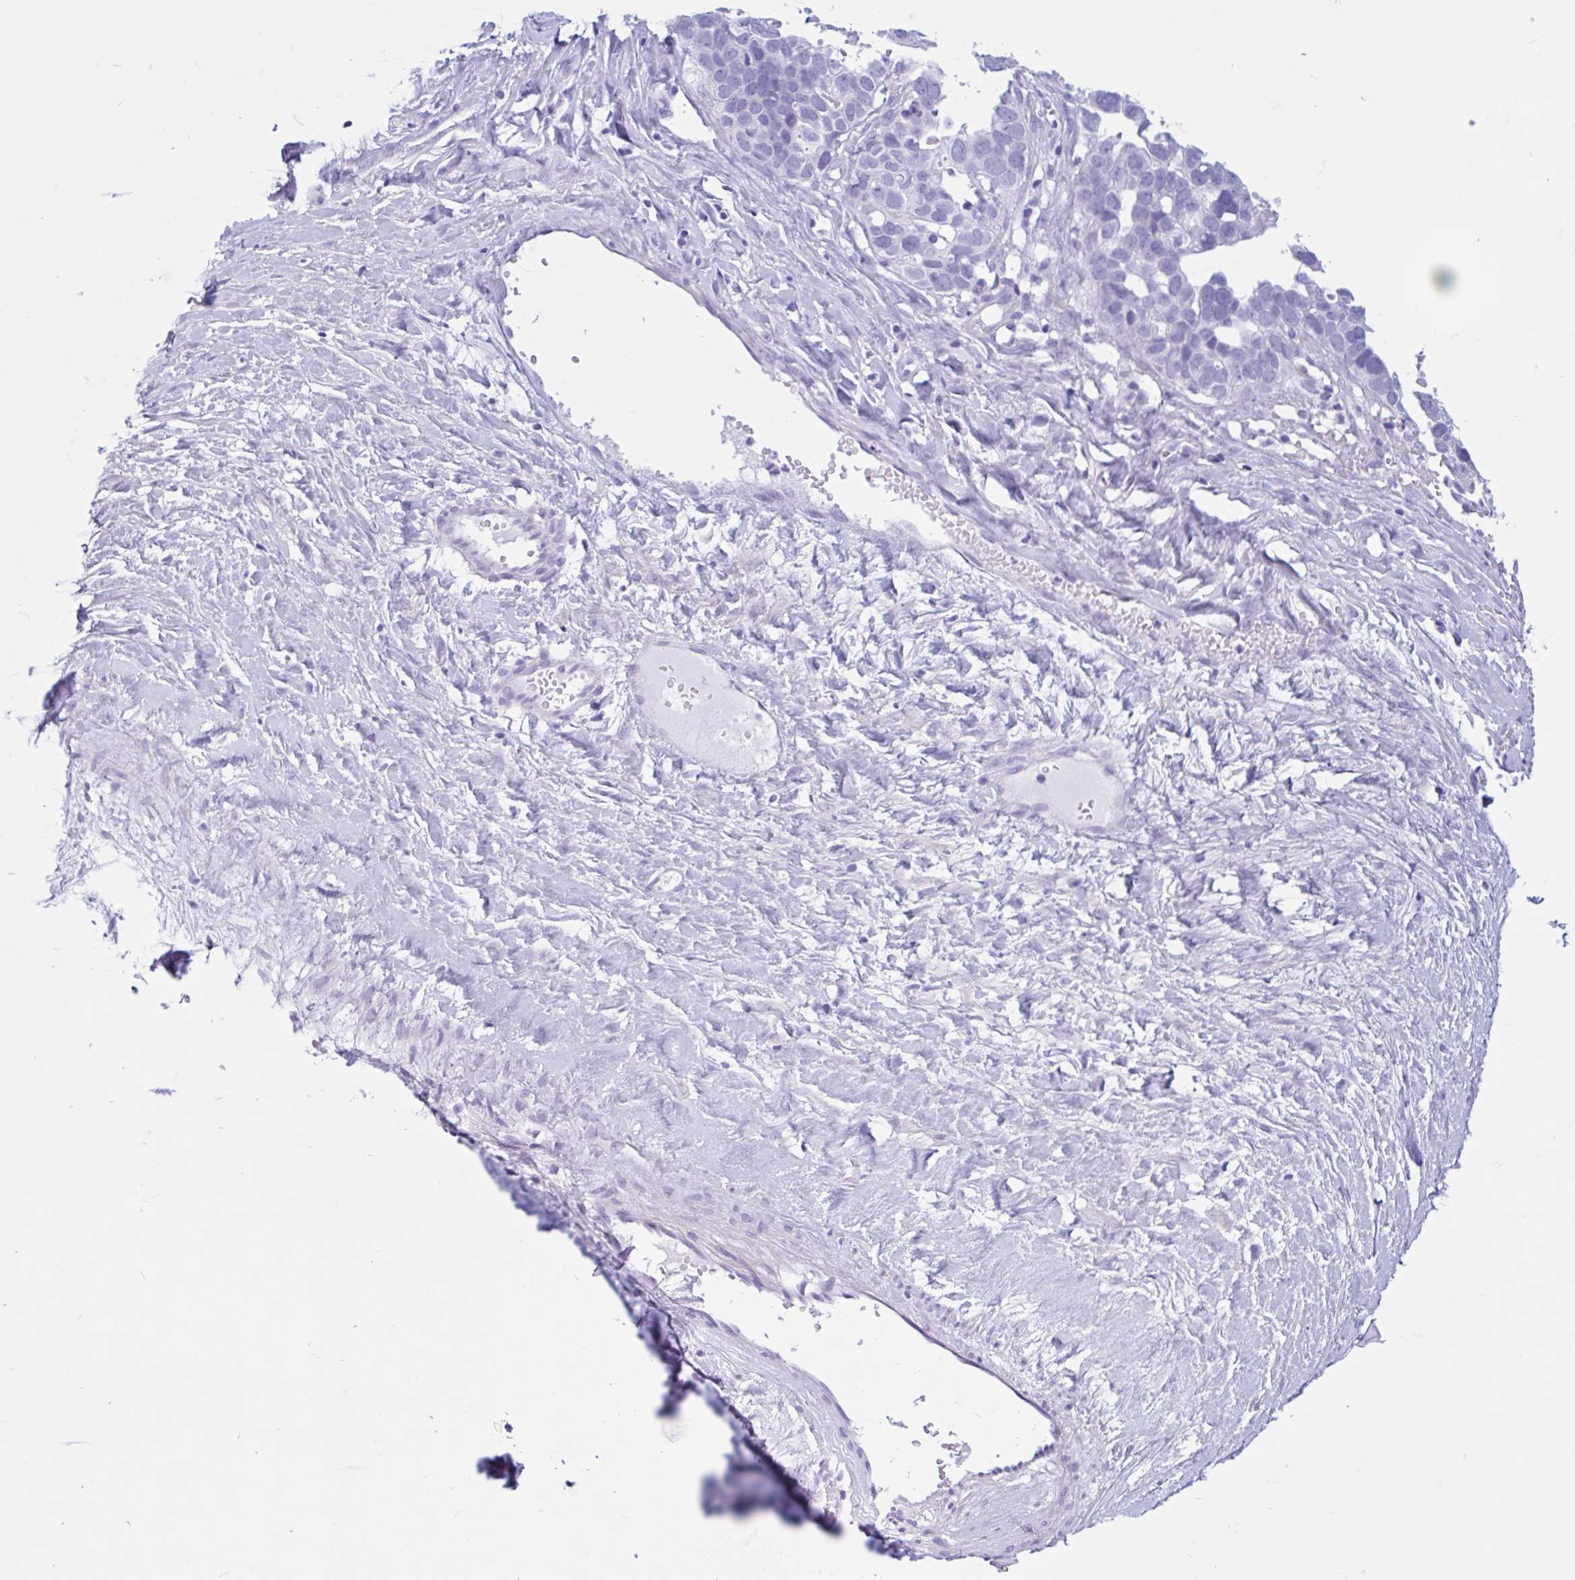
{"staining": {"intensity": "negative", "quantity": "none", "location": "none"}, "tissue": "ovarian cancer", "cell_type": "Tumor cells", "image_type": "cancer", "snomed": [{"axis": "morphology", "description": "Cystadenocarcinoma, serous, NOS"}, {"axis": "topography", "description": "Ovary"}], "caption": "This is an IHC micrograph of serous cystadenocarcinoma (ovarian). There is no expression in tumor cells.", "gene": "IAPP", "patient": {"sex": "female", "age": 54}}